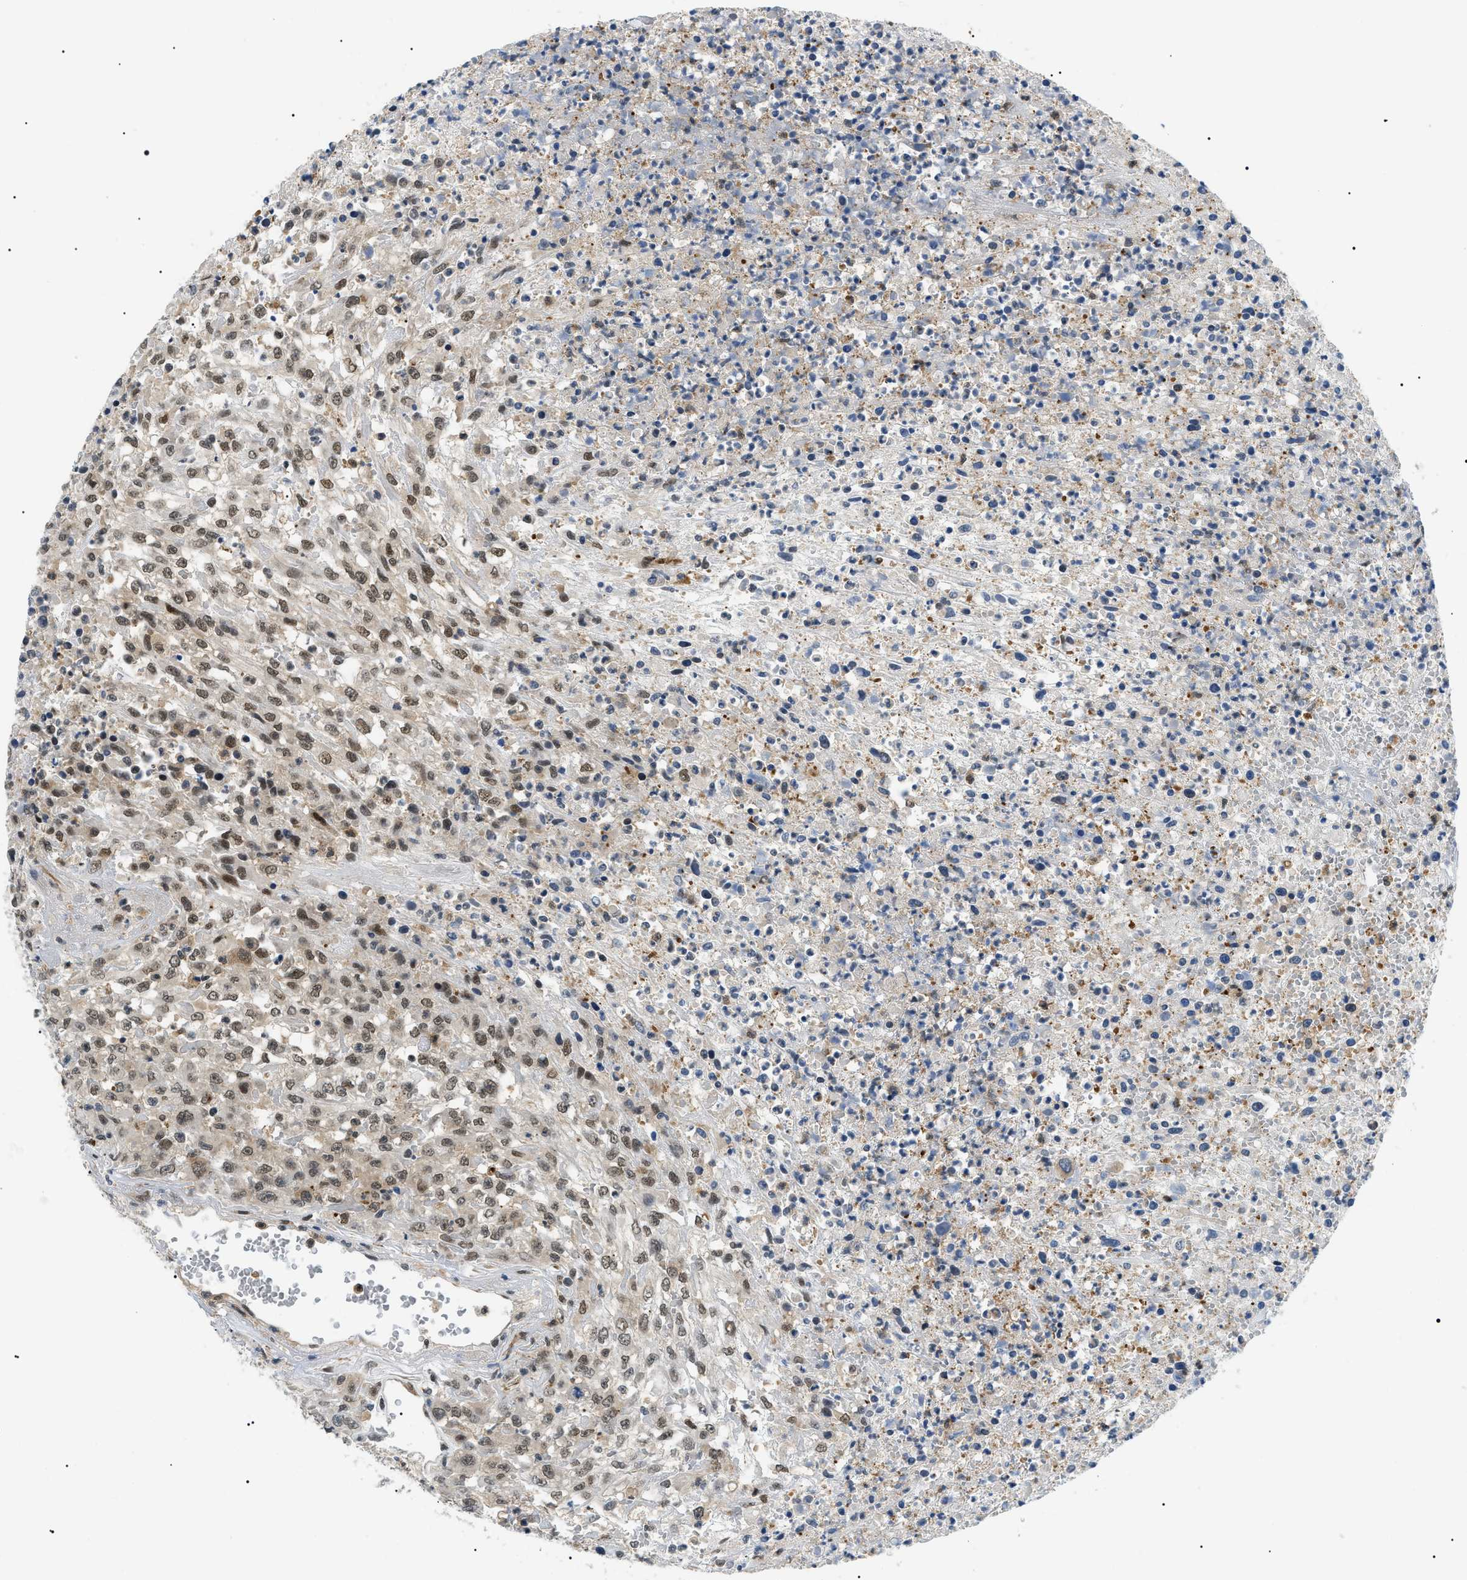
{"staining": {"intensity": "moderate", "quantity": "25%-75%", "location": "cytoplasmic/membranous"}, "tissue": "urothelial cancer", "cell_type": "Tumor cells", "image_type": "cancer", "snomed": [{"axis": "morphology", "description": "Urothelial carcinoma, High grade"}, {"axis": "topography", "description": "Urinary bladder"}], "caption": "An IHC micrograph of tumor tissue is shown. Protein staining in brown shows moderate cytoplasmic/membranous positivity in urothelial cancer within tumor cells.", "gene": "RBM15", "patient": {"sex": "male", "age": 46}}